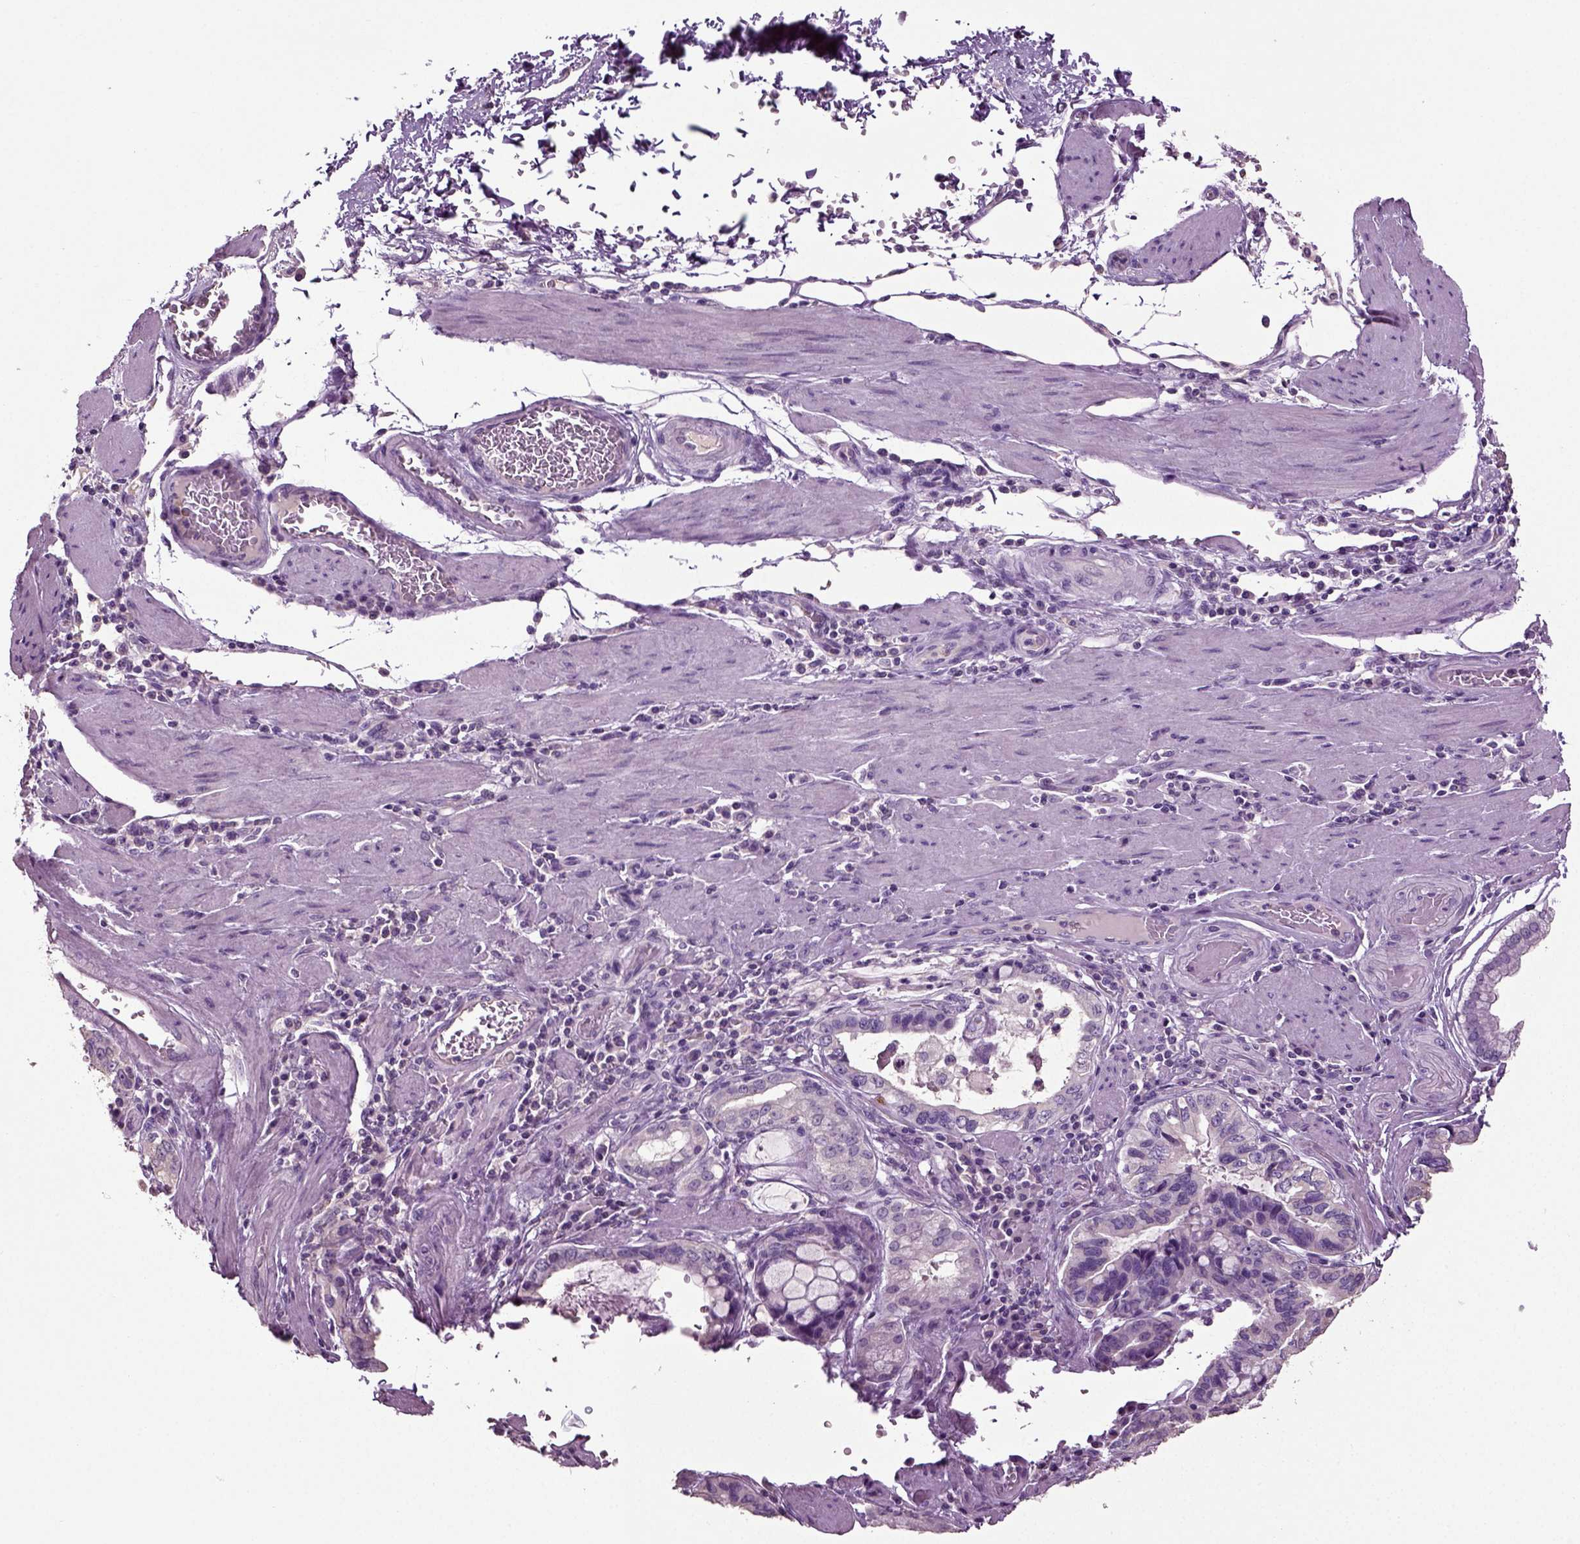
{"staining": {"intensity": "negative", "quantity": "none", "location": "none"}, "tissue": "stomach cancer", "cell_type": "Tumor cells", "image_type": "cancer", "snomed": [{"axis": "morphology", "description": "Adenocarcinoma, NOS"}, {"axis": "topography", "description": "Stomach, lower"}], "caption": "DAB (3,3'-diaminobenzidine) immunohistochemical staining of adenocarcinoma (stomach) reveals no significant expression in tumor cells.", "gene": "DEFB118", "patient": {"sex": "female", "age": 76}}